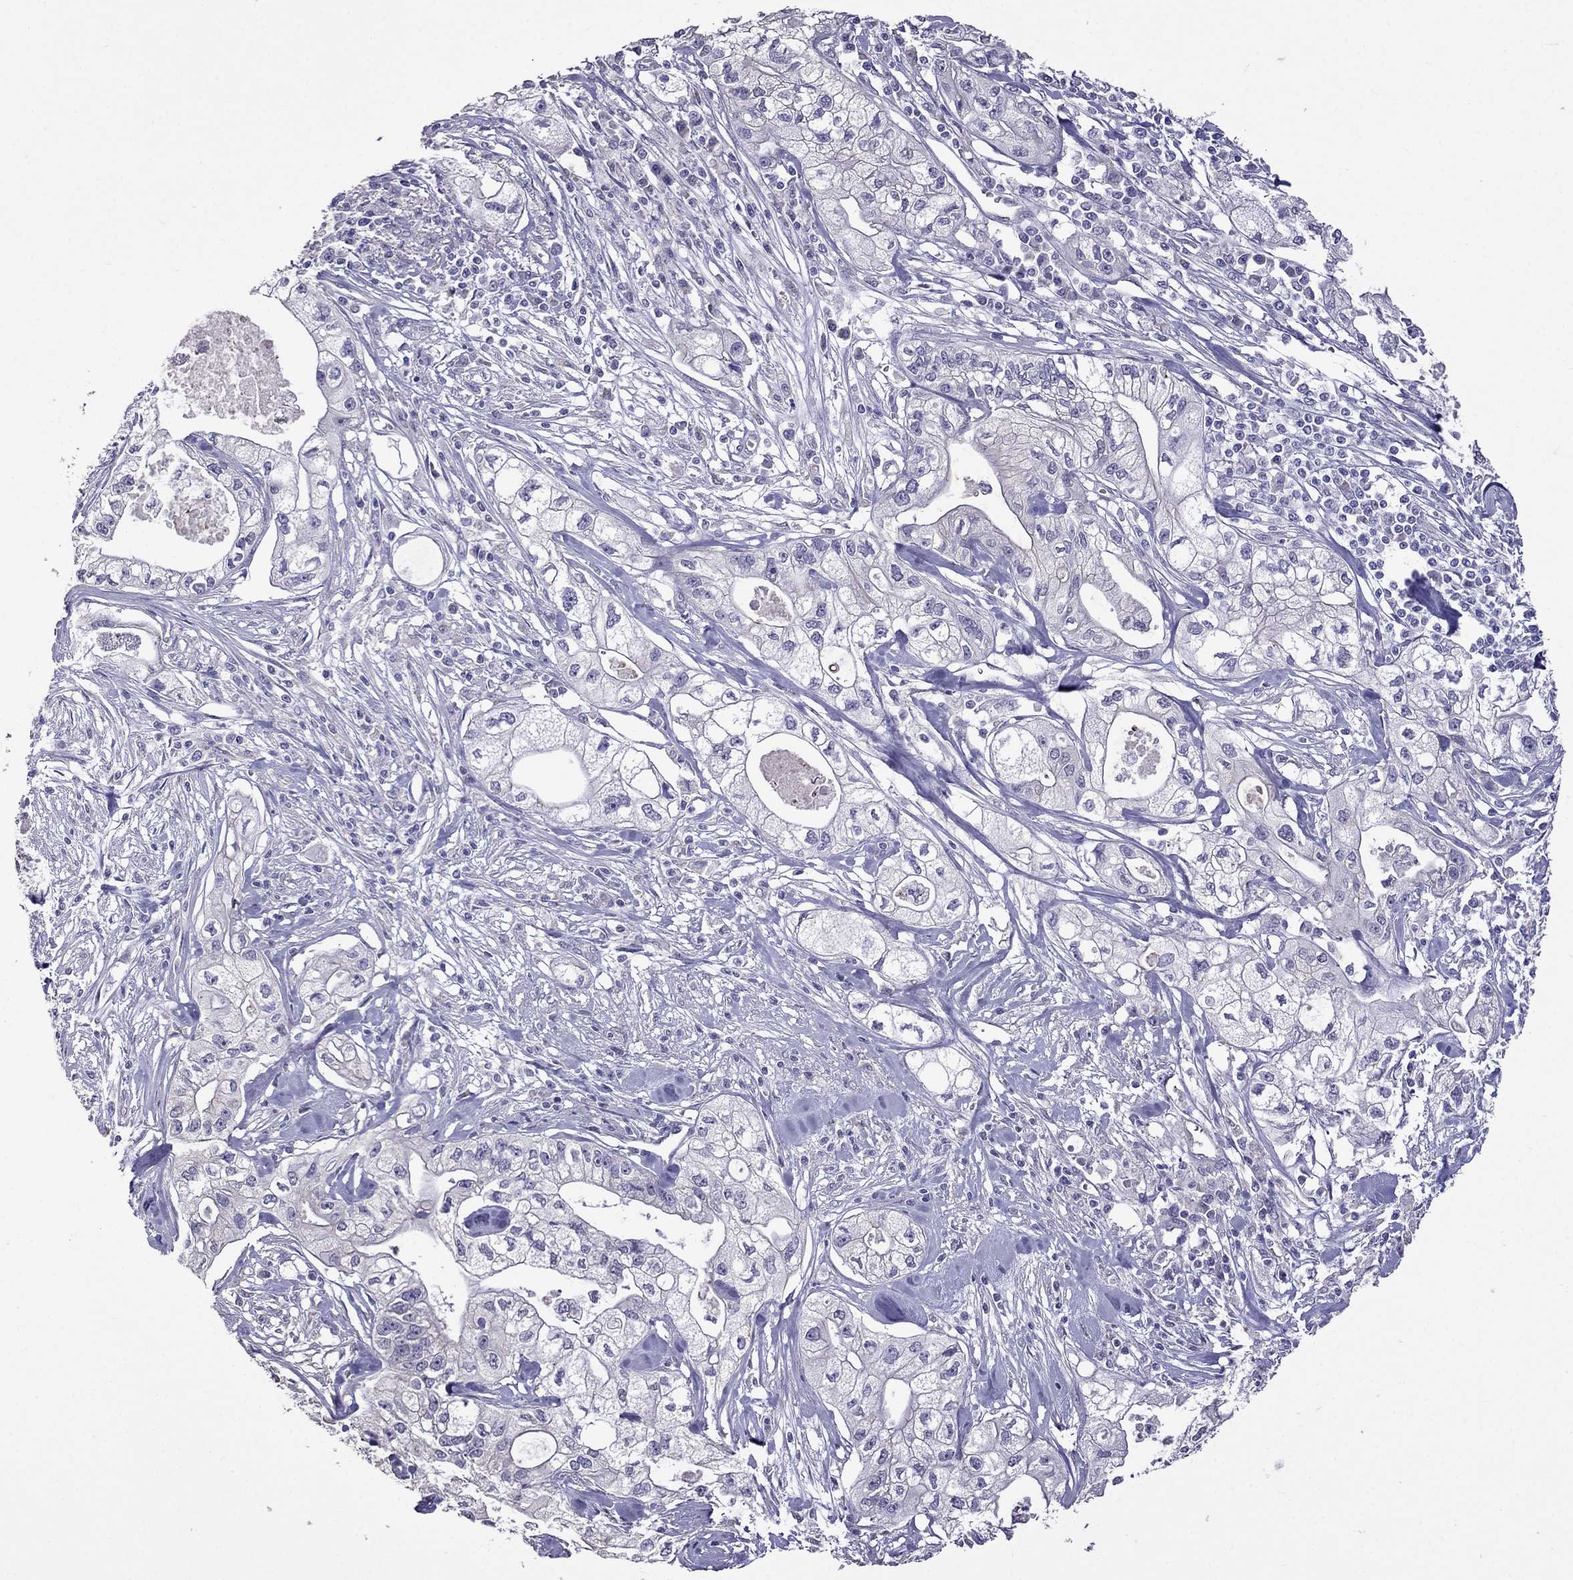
{"staining": {"intensity": "negative", "quantity": "none", "location": "none"}, "tissue": "pancreatic cancer", "cell_type": "Tumor cells", "image_type": "cancer", "snomed": [{"axis": "morphology", "description": "Adenocarcinoma, NOS"}, {"axis": "topography", "description": "Pancreas"}], "caption": "Protein analysis of pancreatic cancer (adenocarcinoma) displays no significant positivity in tumor cells.", "gene": "AK5", "patient": {"sex": "male", "age": 70}}